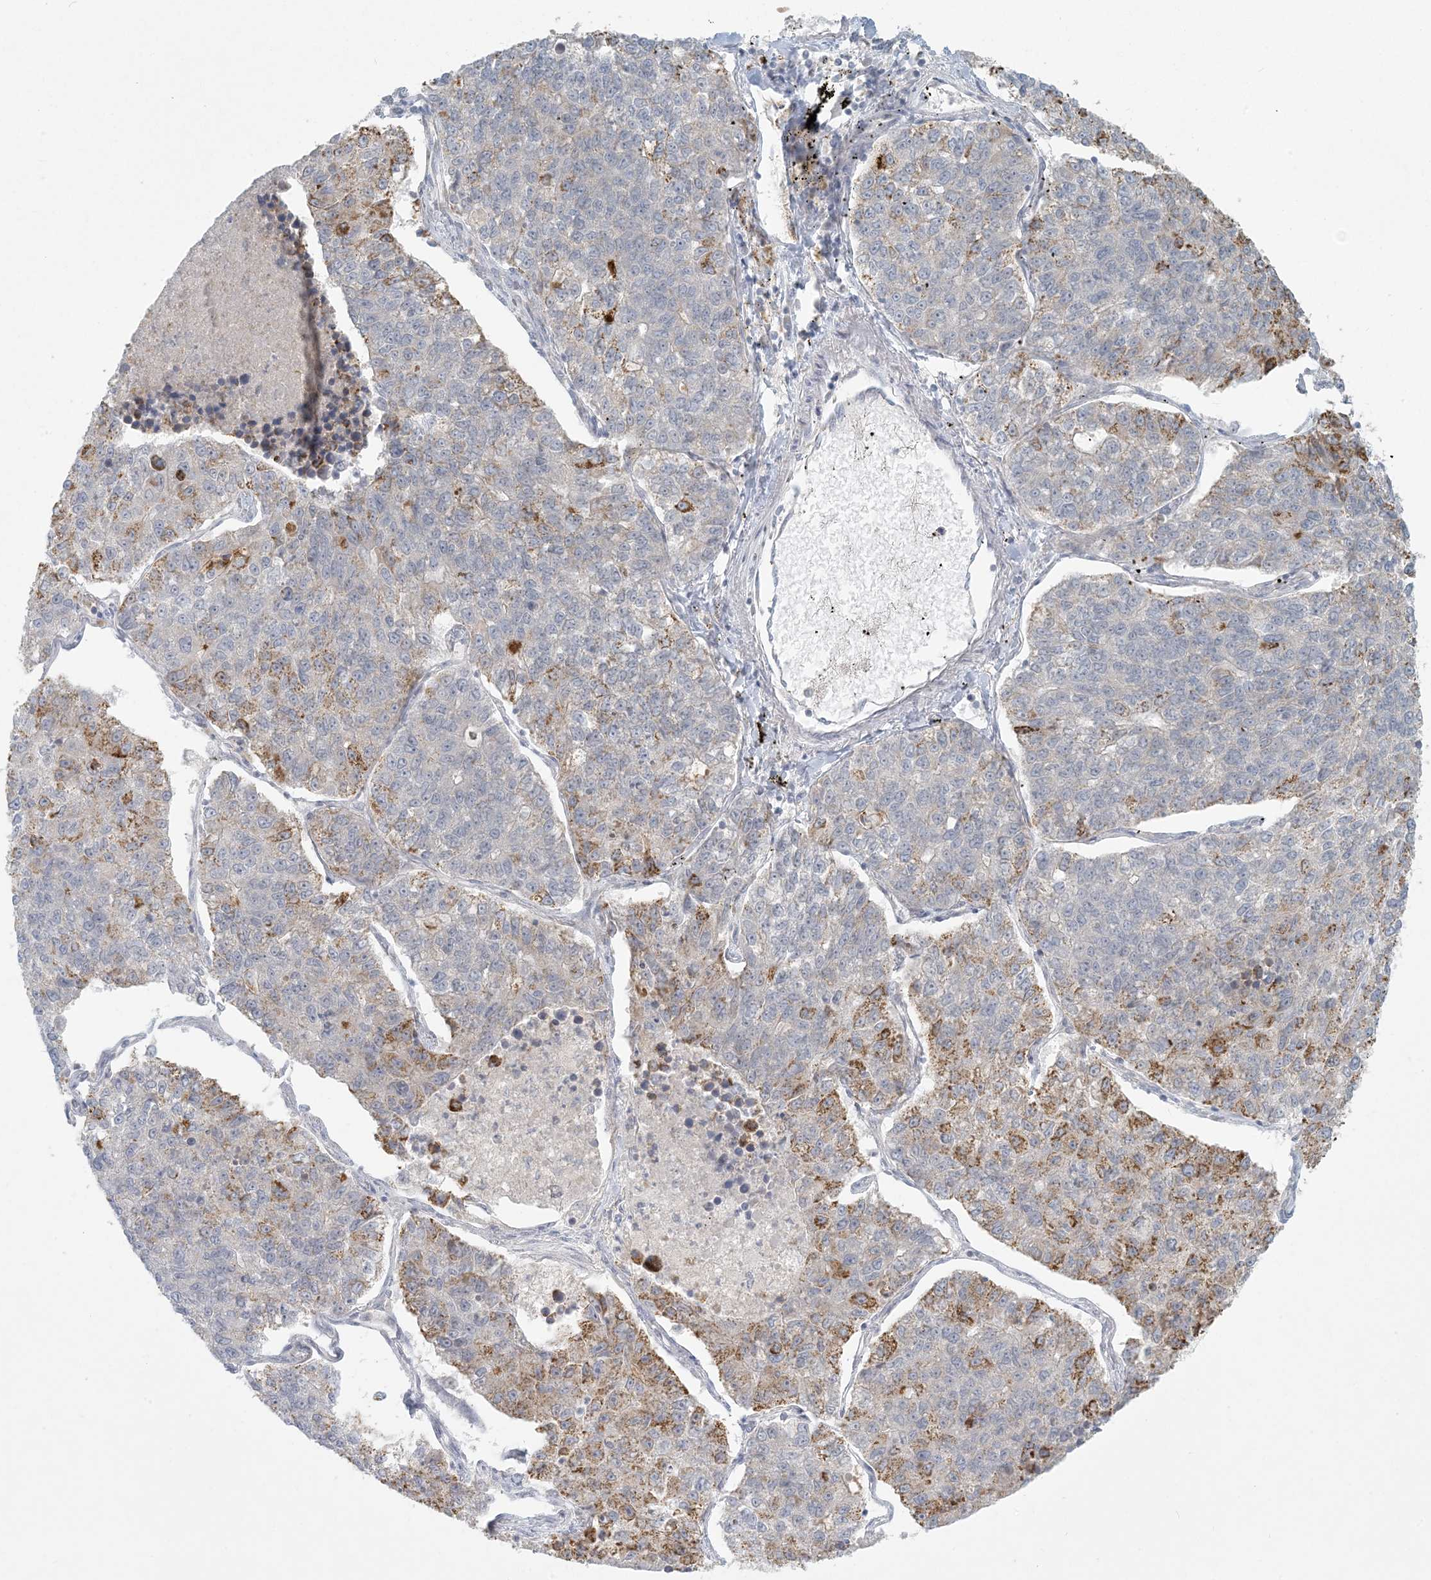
{"staining": {"intensity": "moderate", "quantity": "<25%", "location": "cytoplasmic/membranous"}, "tissue": "lung cancer", "cell_type": "Tumor cells", "image_type": "cancer", "snomed": [{"axis": "morphology", "description": "Adenocarcinoma, NOS"}, {"axis": "topography", "description": "Lung"}], "caption": "The histopathology image shows immunohistochemical staining of lung cancer. There is moderate cytoplasmic/membranous expression is seen in about <25% of tumor cells.", "gene": "CTDNEP1", "patient": {"sex": "male", "age": 49}}